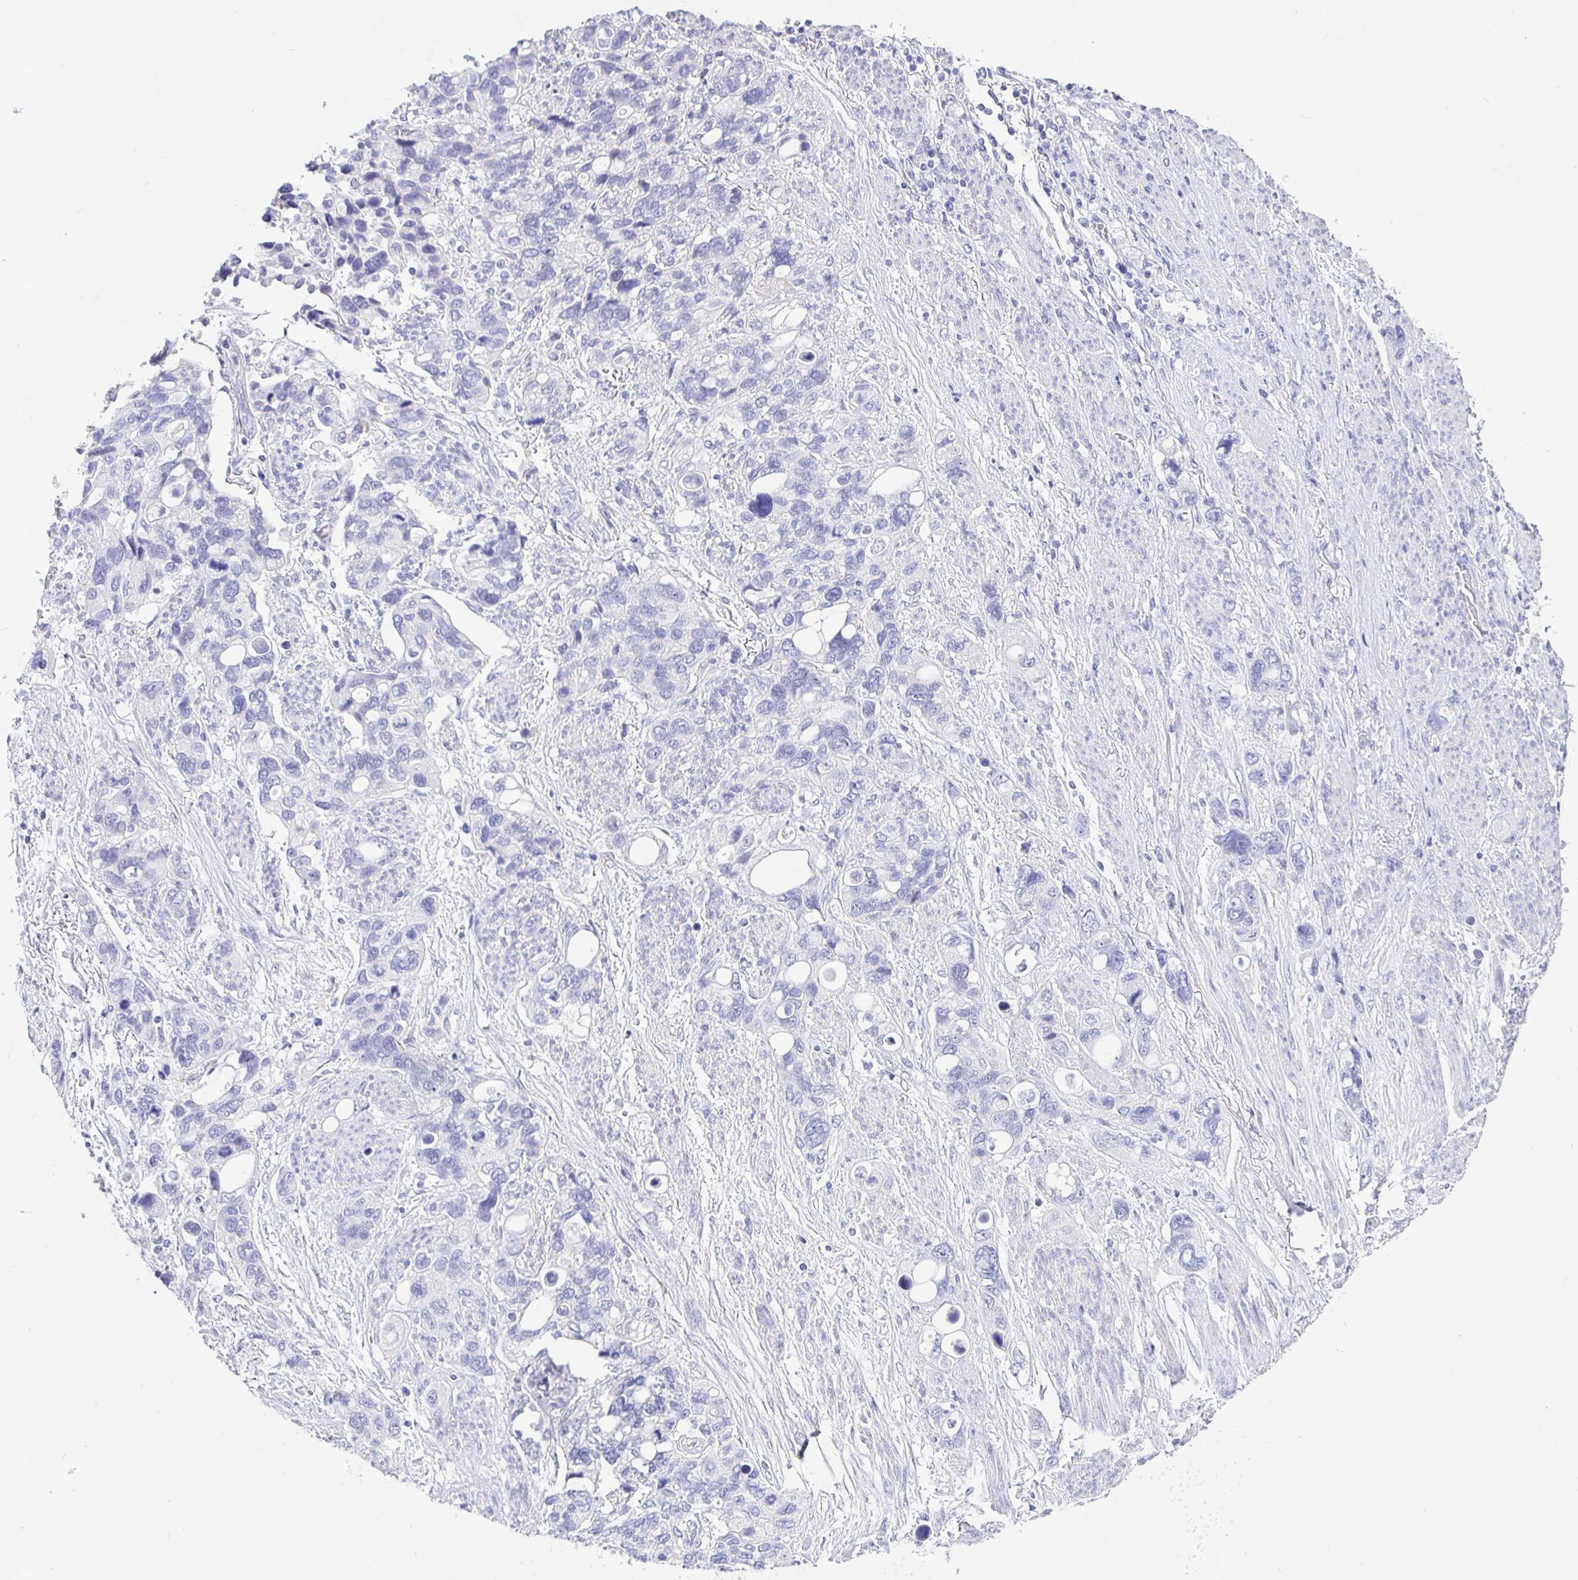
{"staining": {"intensity": "negative", "quantity": "none", "location": "none"}, "tissue": "stomach cancer", "cell_type": "Tumor cells", "image_type": "cancer", "snomed": [{"axis": "morphology", "description": "Adenocarcinoma, NOS"}, {"axis": "topography", "description": "Stomach, upper"}], "caption": "High power microscopy micrograph of an IHC image of stomach cancer (adenocarcinoma), revealing no significant expression in tumor cells.", "gene": "TPTE", "patient": {"sex": "female", "age": 81}}